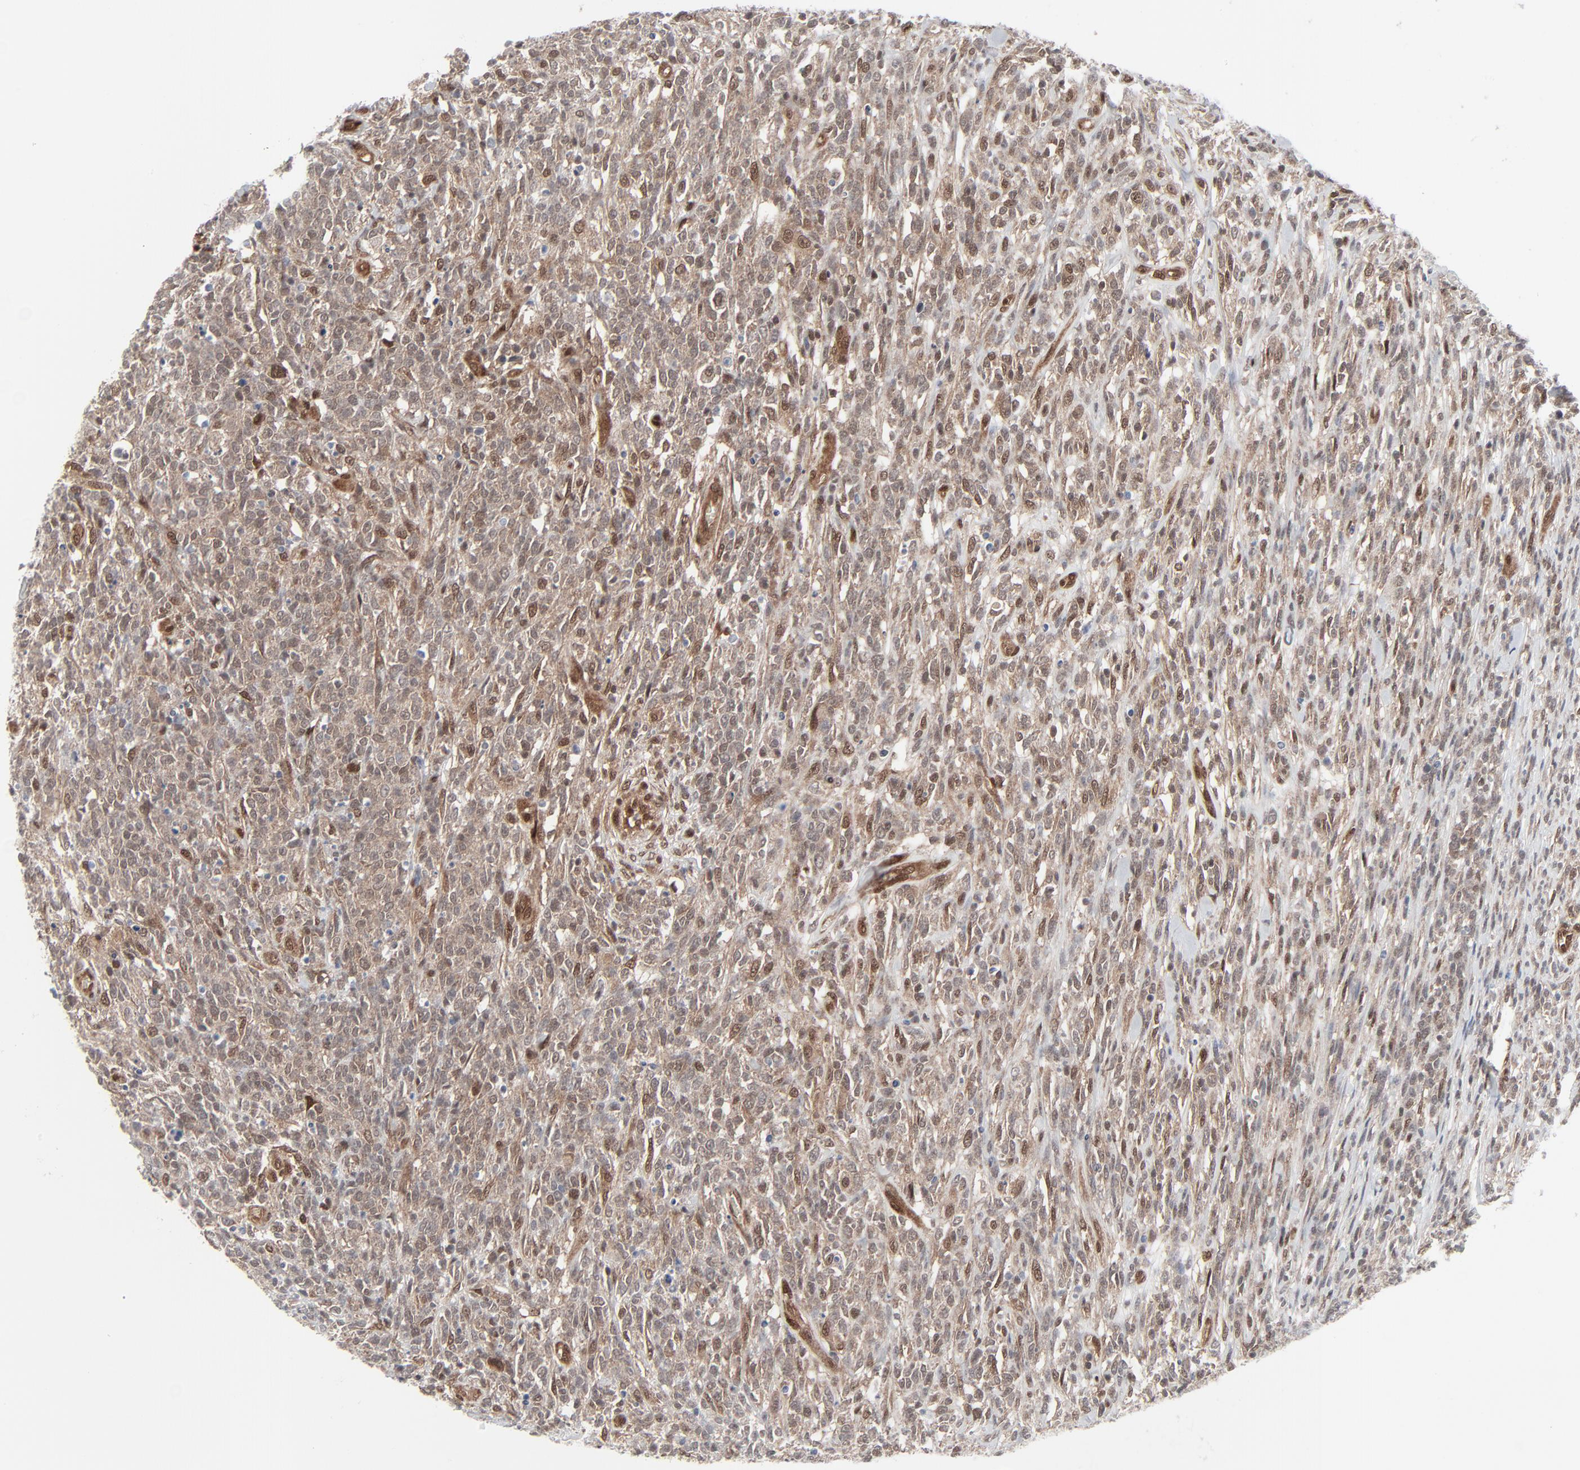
{"staining": {"intensity": "moderate", "quantity": "25%-75%", "location": "cytoplasmic/membranous,nuclear"}, "tissue": "lymphoma", "cell_type": "Tumor cells", "image_type": "cancer", "snomed": [{"axis": "morphology", "description": "Malignant lymphoma, non-Hodgkin's type, High grade"}, {"axis": "topography", "description": "Lymph node"}], "caption": "Immunohistochemical staining of malignant lymphoma, non-Hodgkin's type (high-grade) reveals medium levels of moderate cytoplasmic/membranous and nuclear protein staining in approximately 25%-75% of tumor cells.", "gene": "AKT1", "patient": {"sex": "female", "age": 73}}